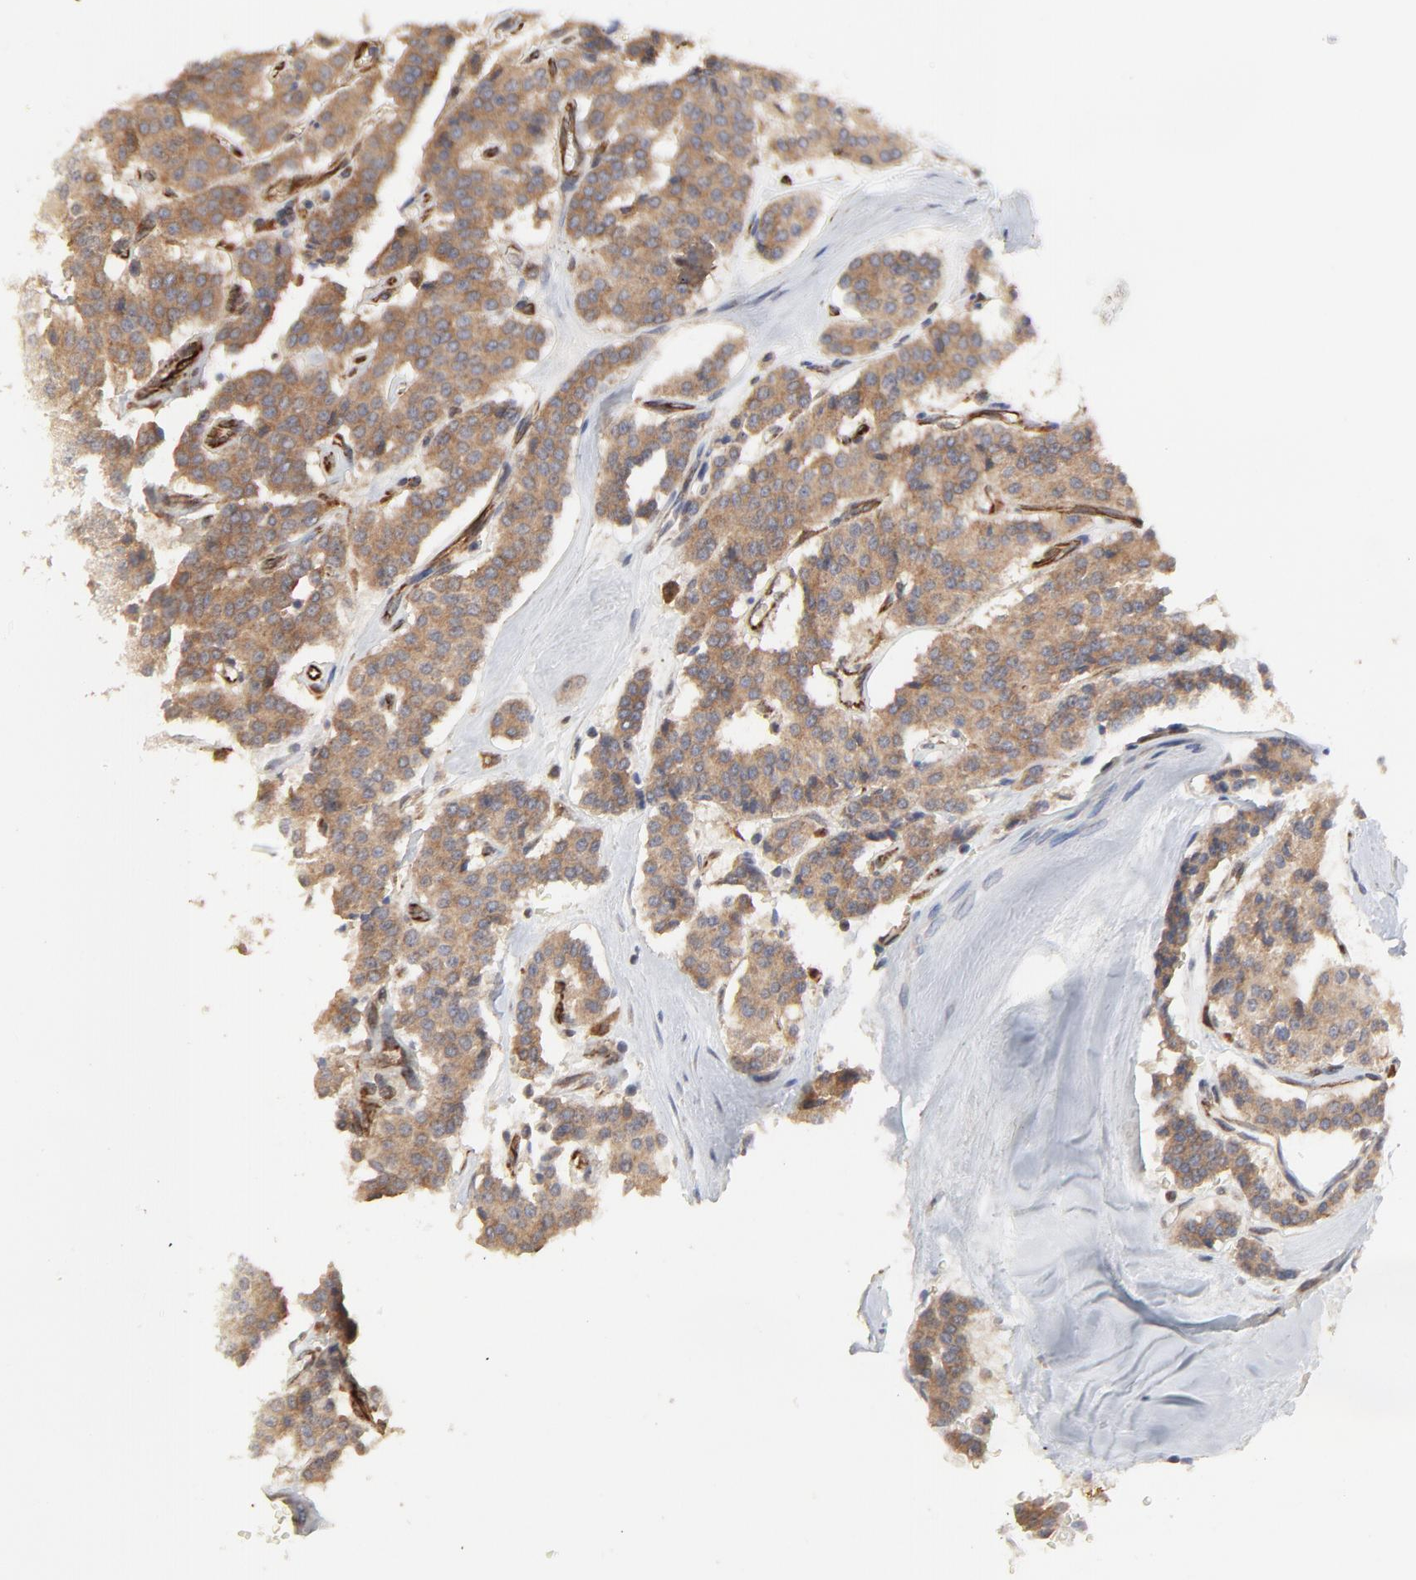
{"staining": {"intensity": "strong", "quantity": ">75%", "location": "cytoplasmic/membranous"}, "tissue": "carcinoid", "cell_type": "Tumor cells", "image_type": "cancer", "snomed": [{"axis": "morphology", "description": "Carcinoid, malignant, NOS"}, {"axis": "topography", "description": "Bronchus"}], "caption": "This is a micrograph of immunohistochemistry staining of carcinoid, which shows strong positivity in the cytoplasmic/membranous of tumor cells.", "gene": "RAB9A", "patient": {"sex": "male", "age": 55}}